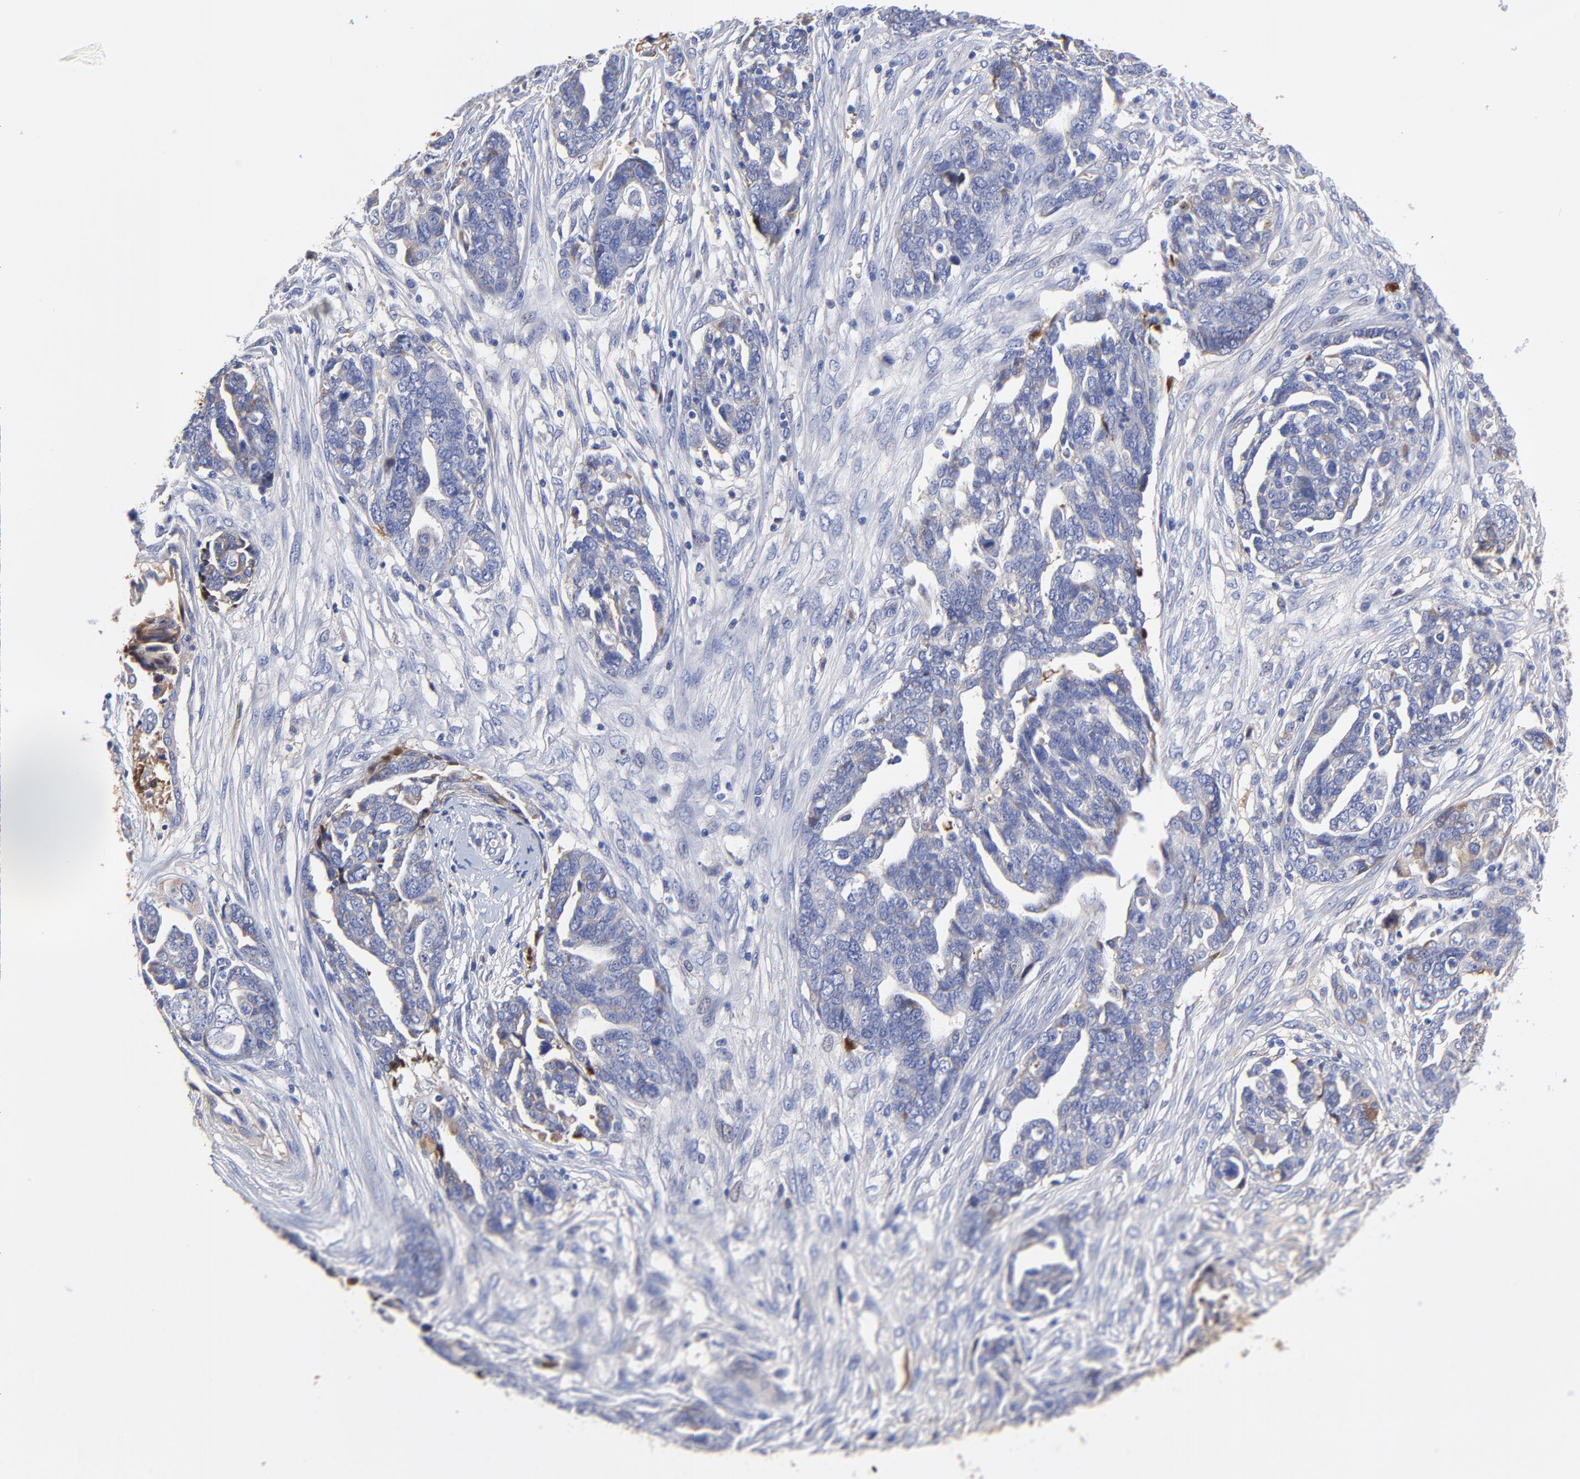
{"staining": {"intensity": "weak", "quantity": "<25%", "location": "cytoplasmic/membranous"}, "tissue": "ovarian cancer", "cell_type": "Tumor cells", "image_type": "cancer", "snomed": [{"axis": "morphology", "description": "Normal tissue, NOS"}, {"axis": "morphology", "description": "Cystadenocarcinoma, serous, NOS"}, {"axis": "topography", "description": "Fallopian tube"}, {"axis": "topography", "description": "Ovary"}], "caption": "This is an immunohistochemistry image of ovarian cancer. There is no expression in tumor cells.", "gene": "IGLV3-10", "patient": {"sex": "female", "age": 56}}